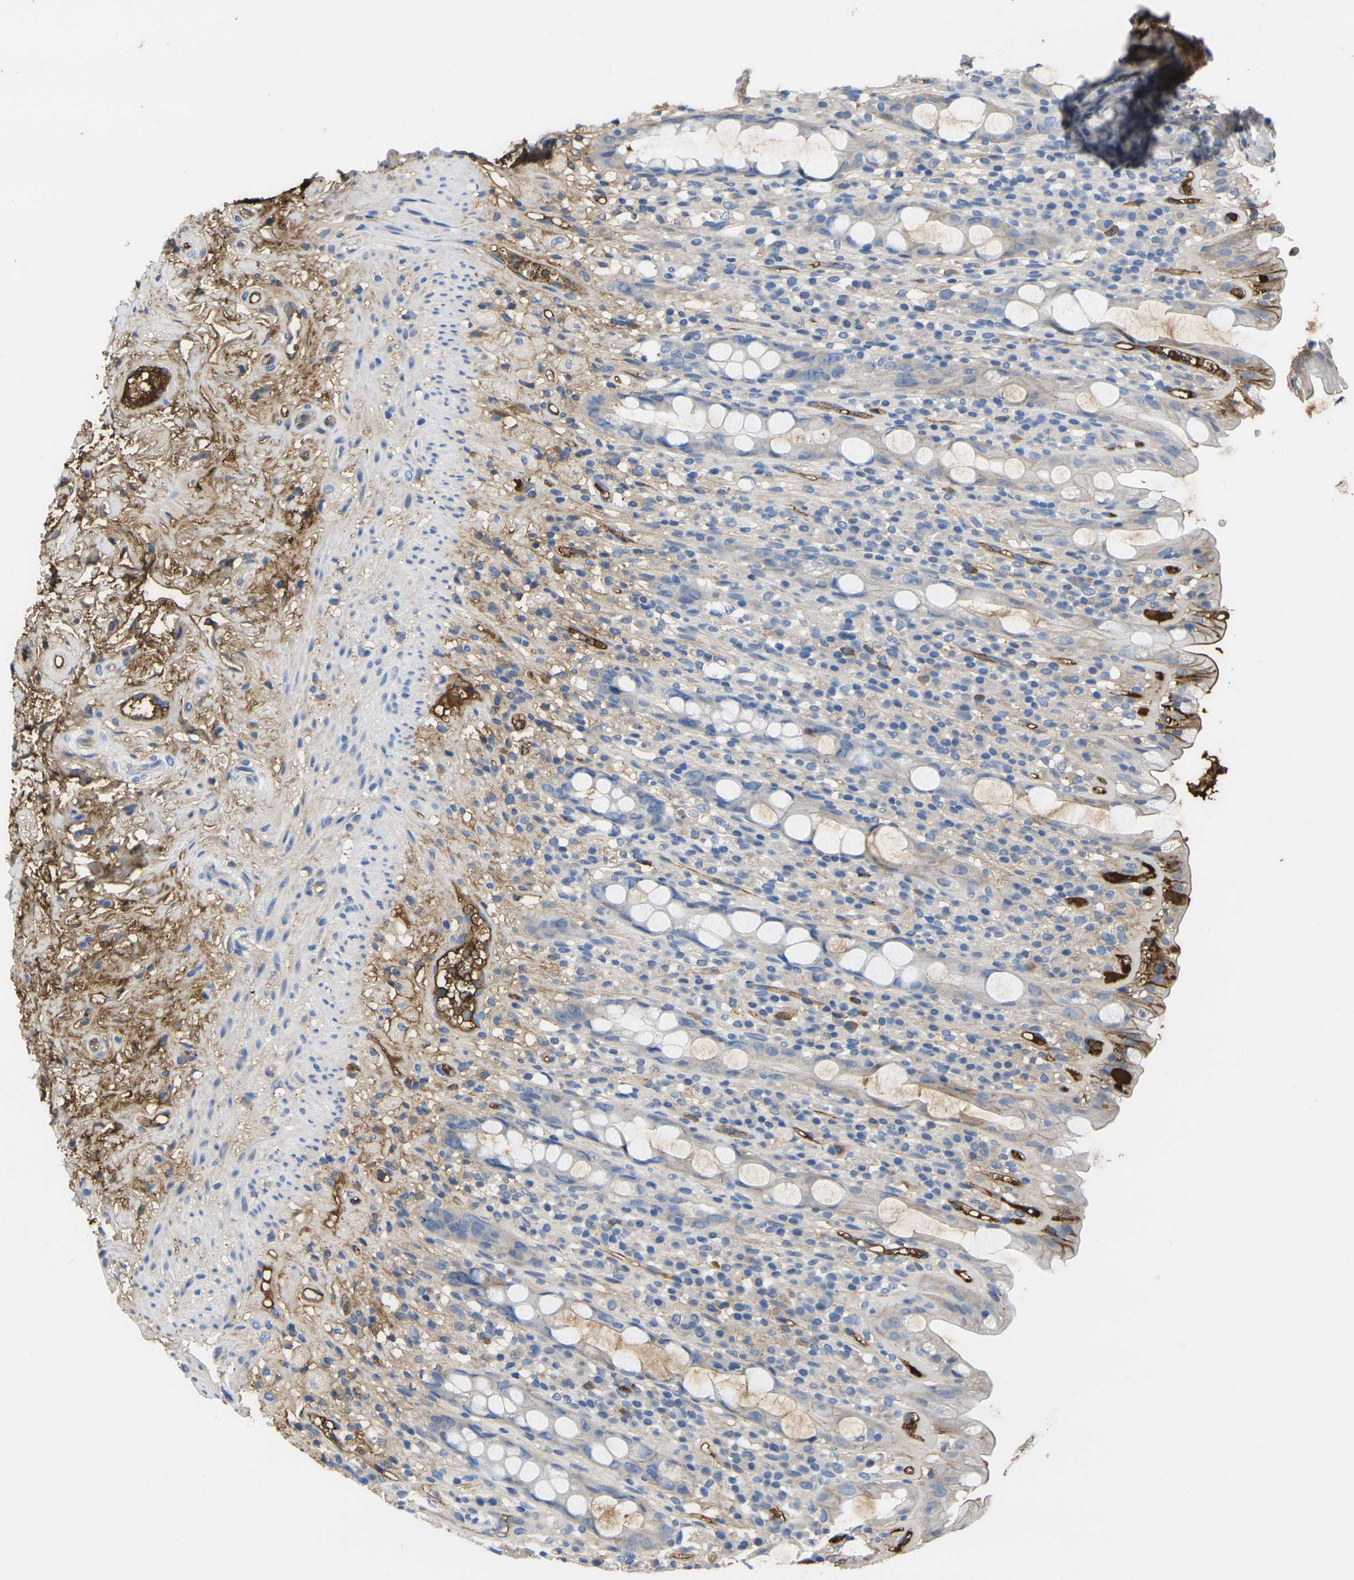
{"staining": {"intensity": "strong", "quantity": "<25%", "location": "cytoplasmic/membranous"}, "tissue": "rectum", "cell_type": "Glandular cells", "image_type": "normal", "snomed": [{"axis": "morphology", "description": "Normal tissue, NOS"}, {"axis": "topography", "description": "Rectum"}], "caption": "Benign rectum reveals strong cytoplasmic/membranous expression in about <25% of glandular cells, visualized by immunohistochemistry. (Brightfield microscopy of DAB IHC at high magnification).", "gene": "GREM2", "patient": {"sex": "male", "age": 44}}